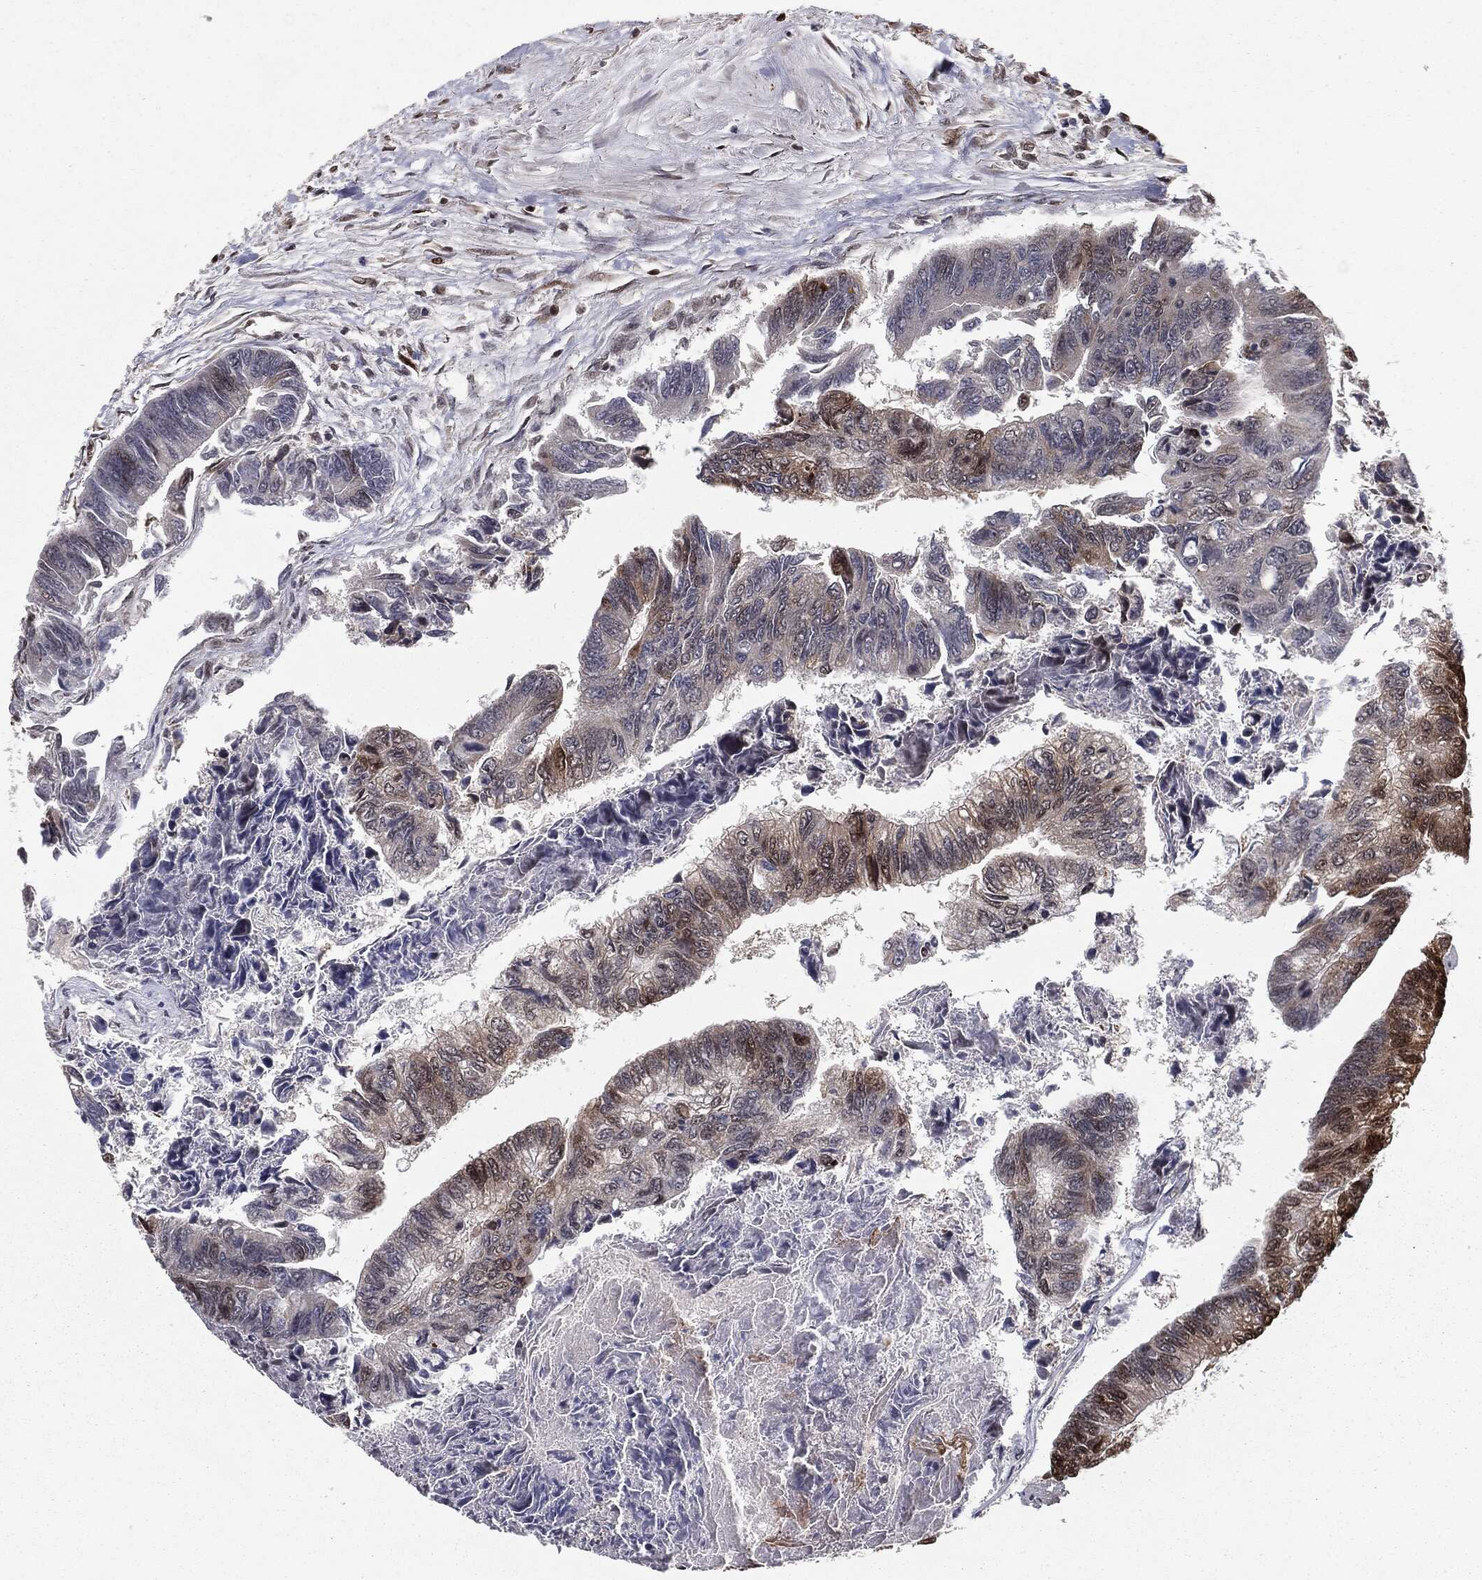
{"staining": {"intensity": "moderate", "quantity": "<25%", "location": "cytoplasmic/membranous"}, "tissue": "colorectal cancer", "cell_type": "Tumor cells", "image_type": "cancer", "snomed": [{"axis": "morphology", "description": "Adenocarcinoma, NOS"}, {"axis": "topography", "description": "Colon"}], "caption": "Protein staining by immunohistochemistry (IHC) demonstrates moderate cytoplasmic/membranous staining in approximately <25% of tumor cells in colorectal cancer.", "gene": "CHCHD2", "patient": {"sex": "female", "age": 65}}